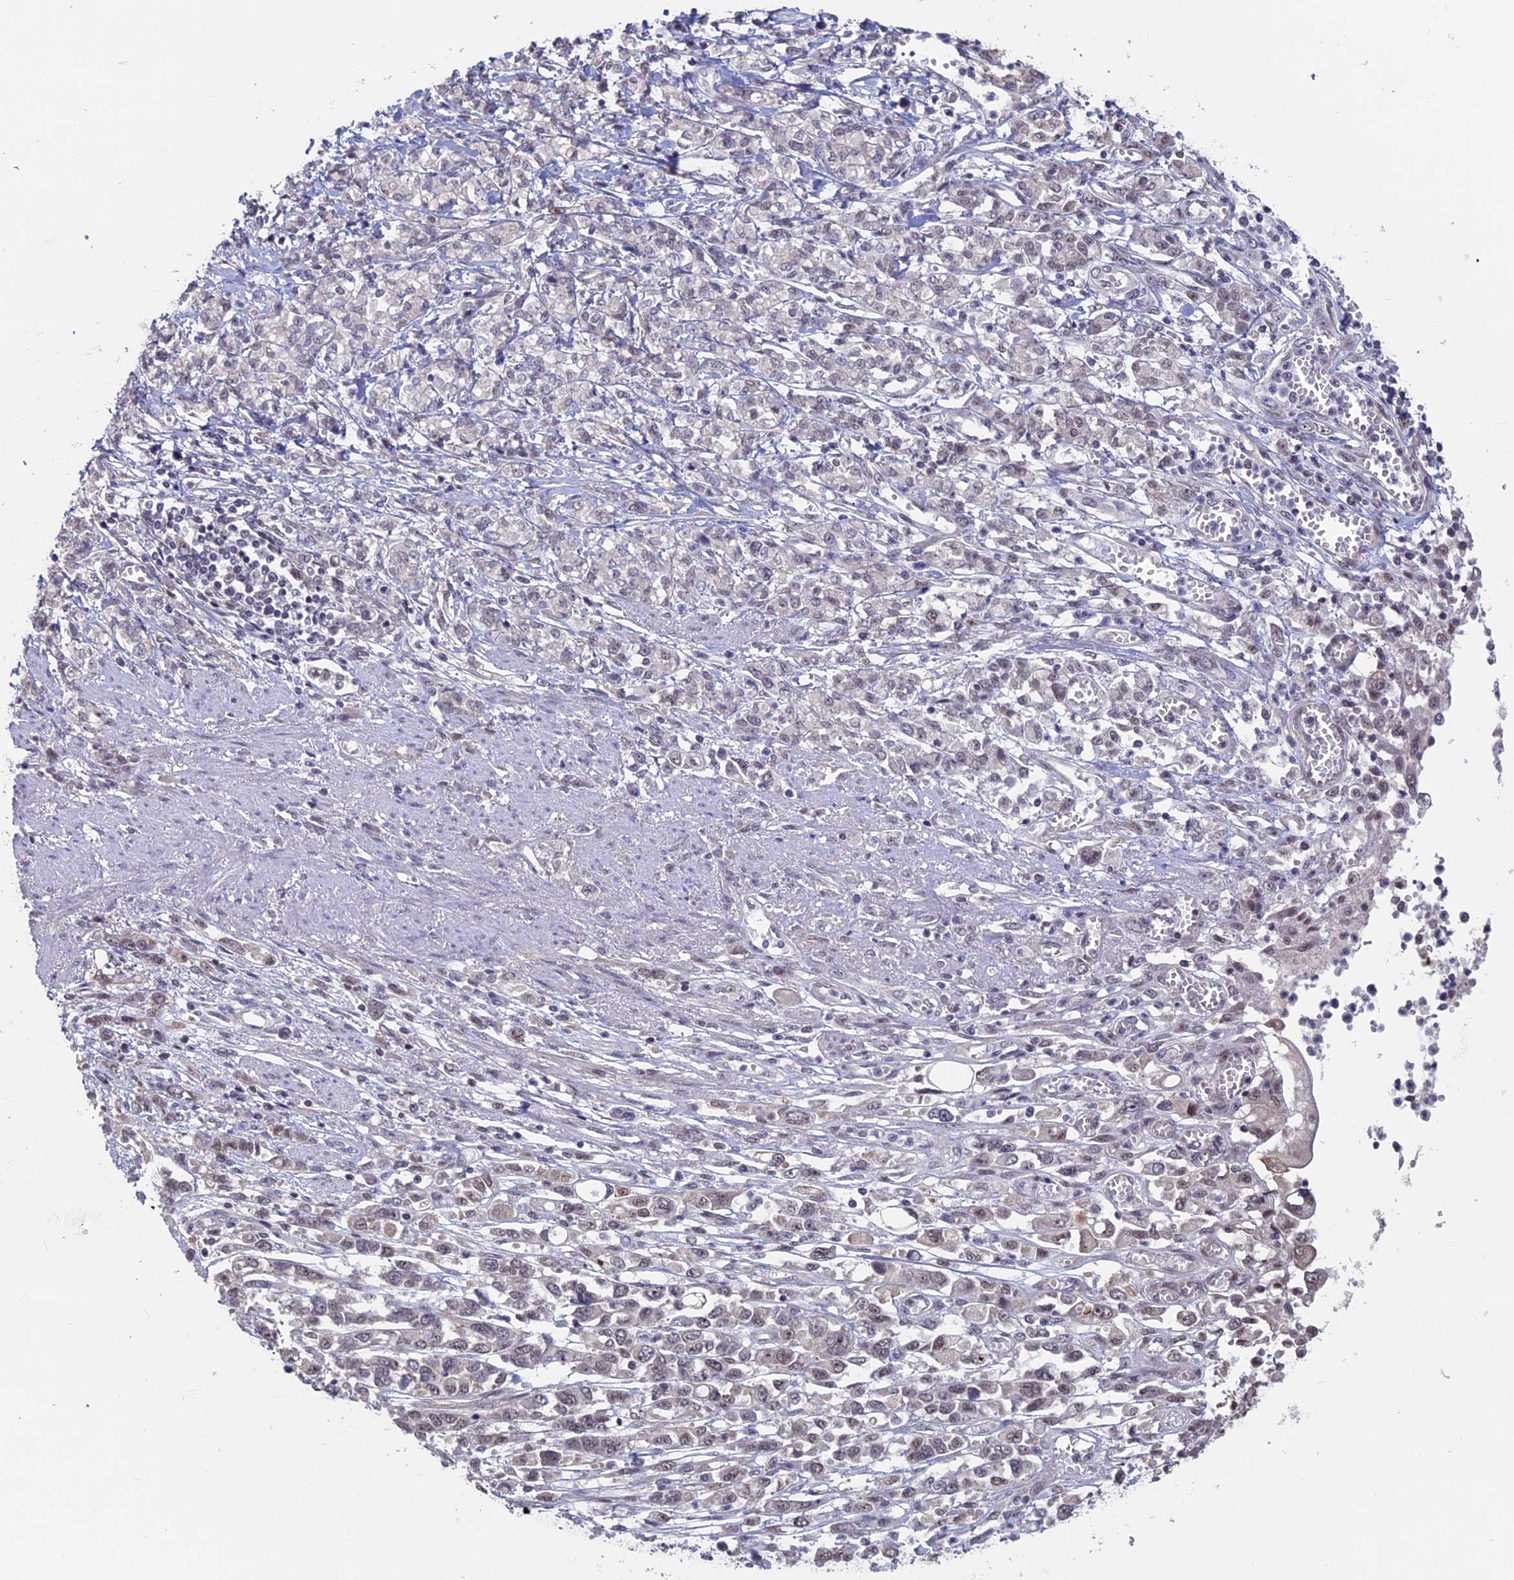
{"staining": {"intensity": "weak", "quantity": "<25%", "location": "nuclear"}, "tissue": "stomach cancer", "cell_type": "Tumor cells", "image_type": "cancer", "snomed": [{"axis": "morphology", "description": "Adenocarcinoma, NOS"}, {"axis": "topography", "description": "Stomach"}], "caption": "Protein analysis of stomach adenocarcinoma exhibits no significant expression in tumor cells.", "gene": "SPIRE1", "patient": {"sex": "female", "age": 76}}